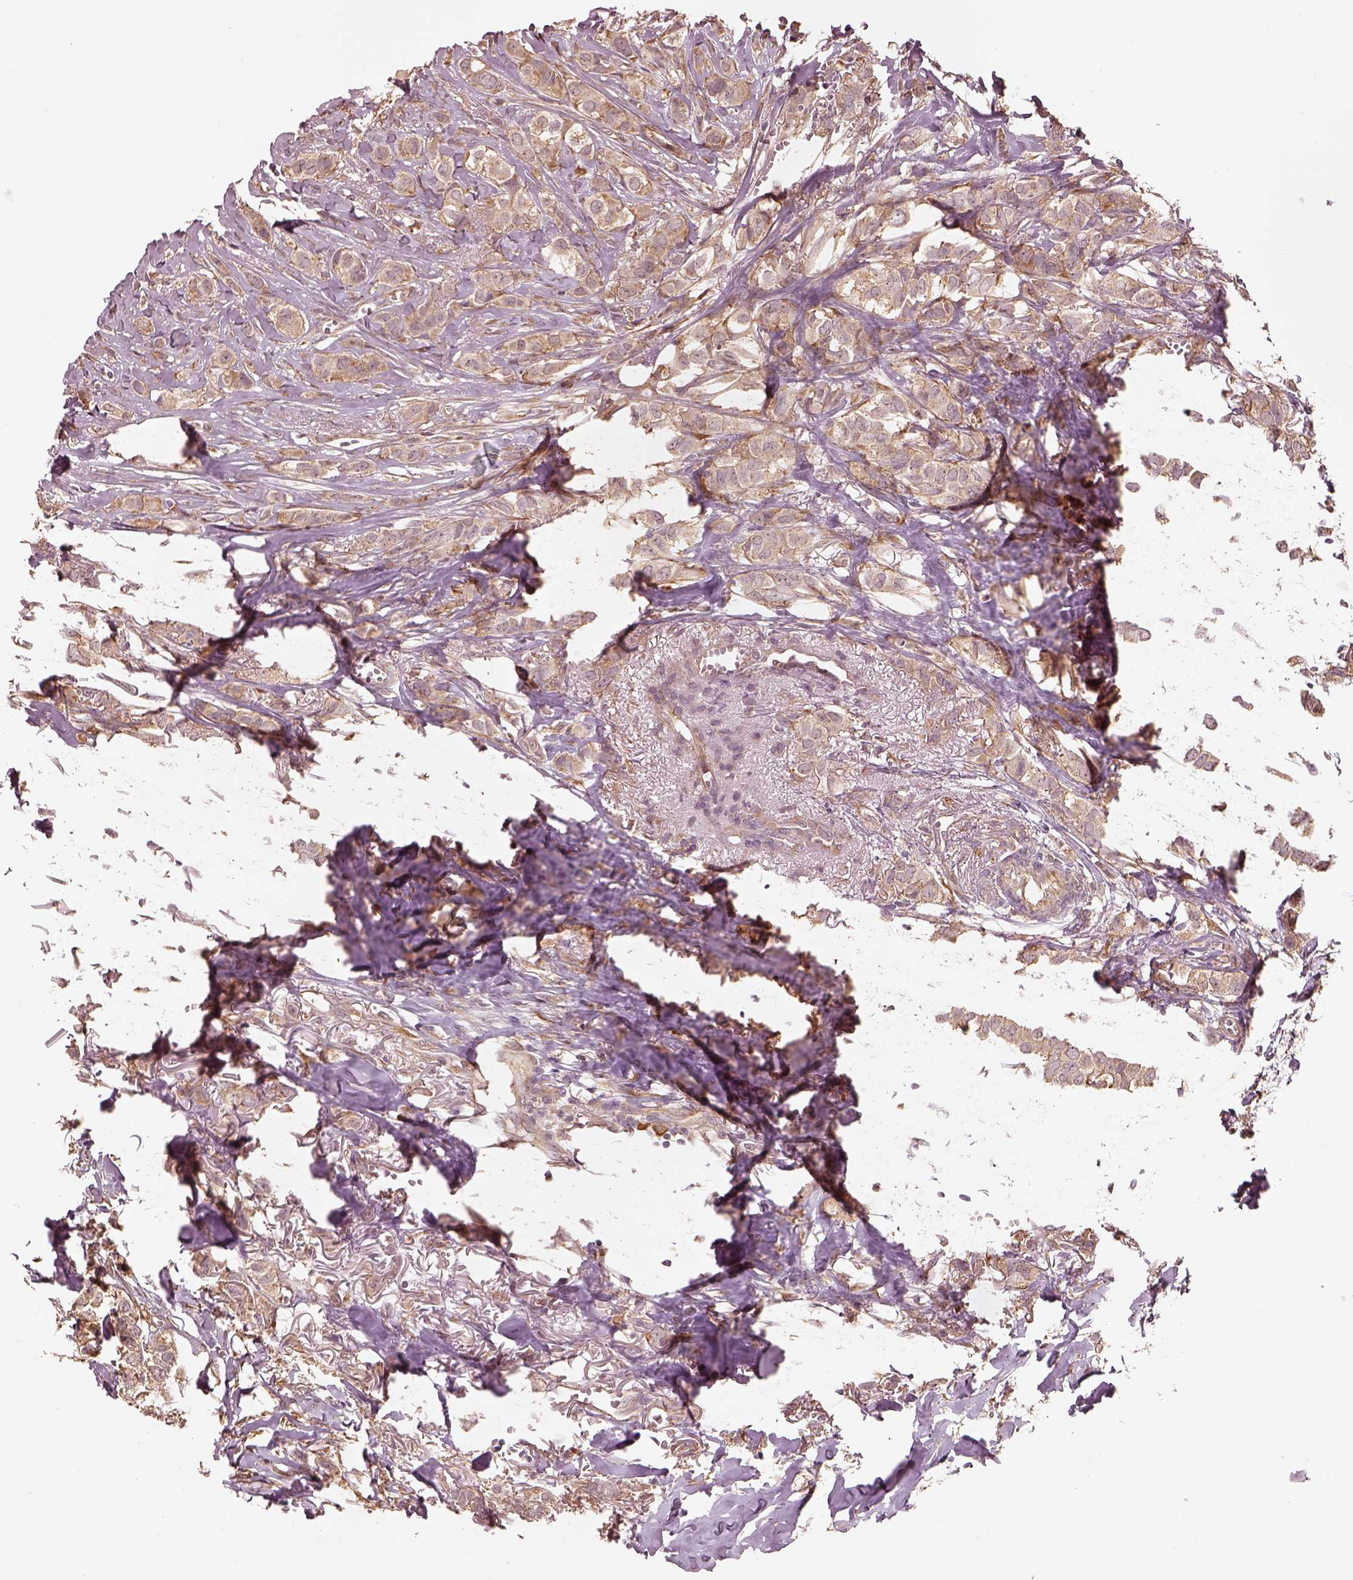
{"staining": {"intensity": "weak", "quantity": ">75%", "location": "cytoplasmic/membranous"}, "tissue": "breast cancer", "cell_type": "Tumor cells", "image_type": "cancer", "snomed": [{"axis": "morphology", "description": "Duct carcinoma"}, {"axis": "topography", "description": "Breast"}], "caption": "Human breast cancer (infiltrating ductal carcinoma) stained with a protein marker demonstrates weak staining in tumor cells.", "gene": "RPS5", "patient": {"sex": "female", "age": 85}}